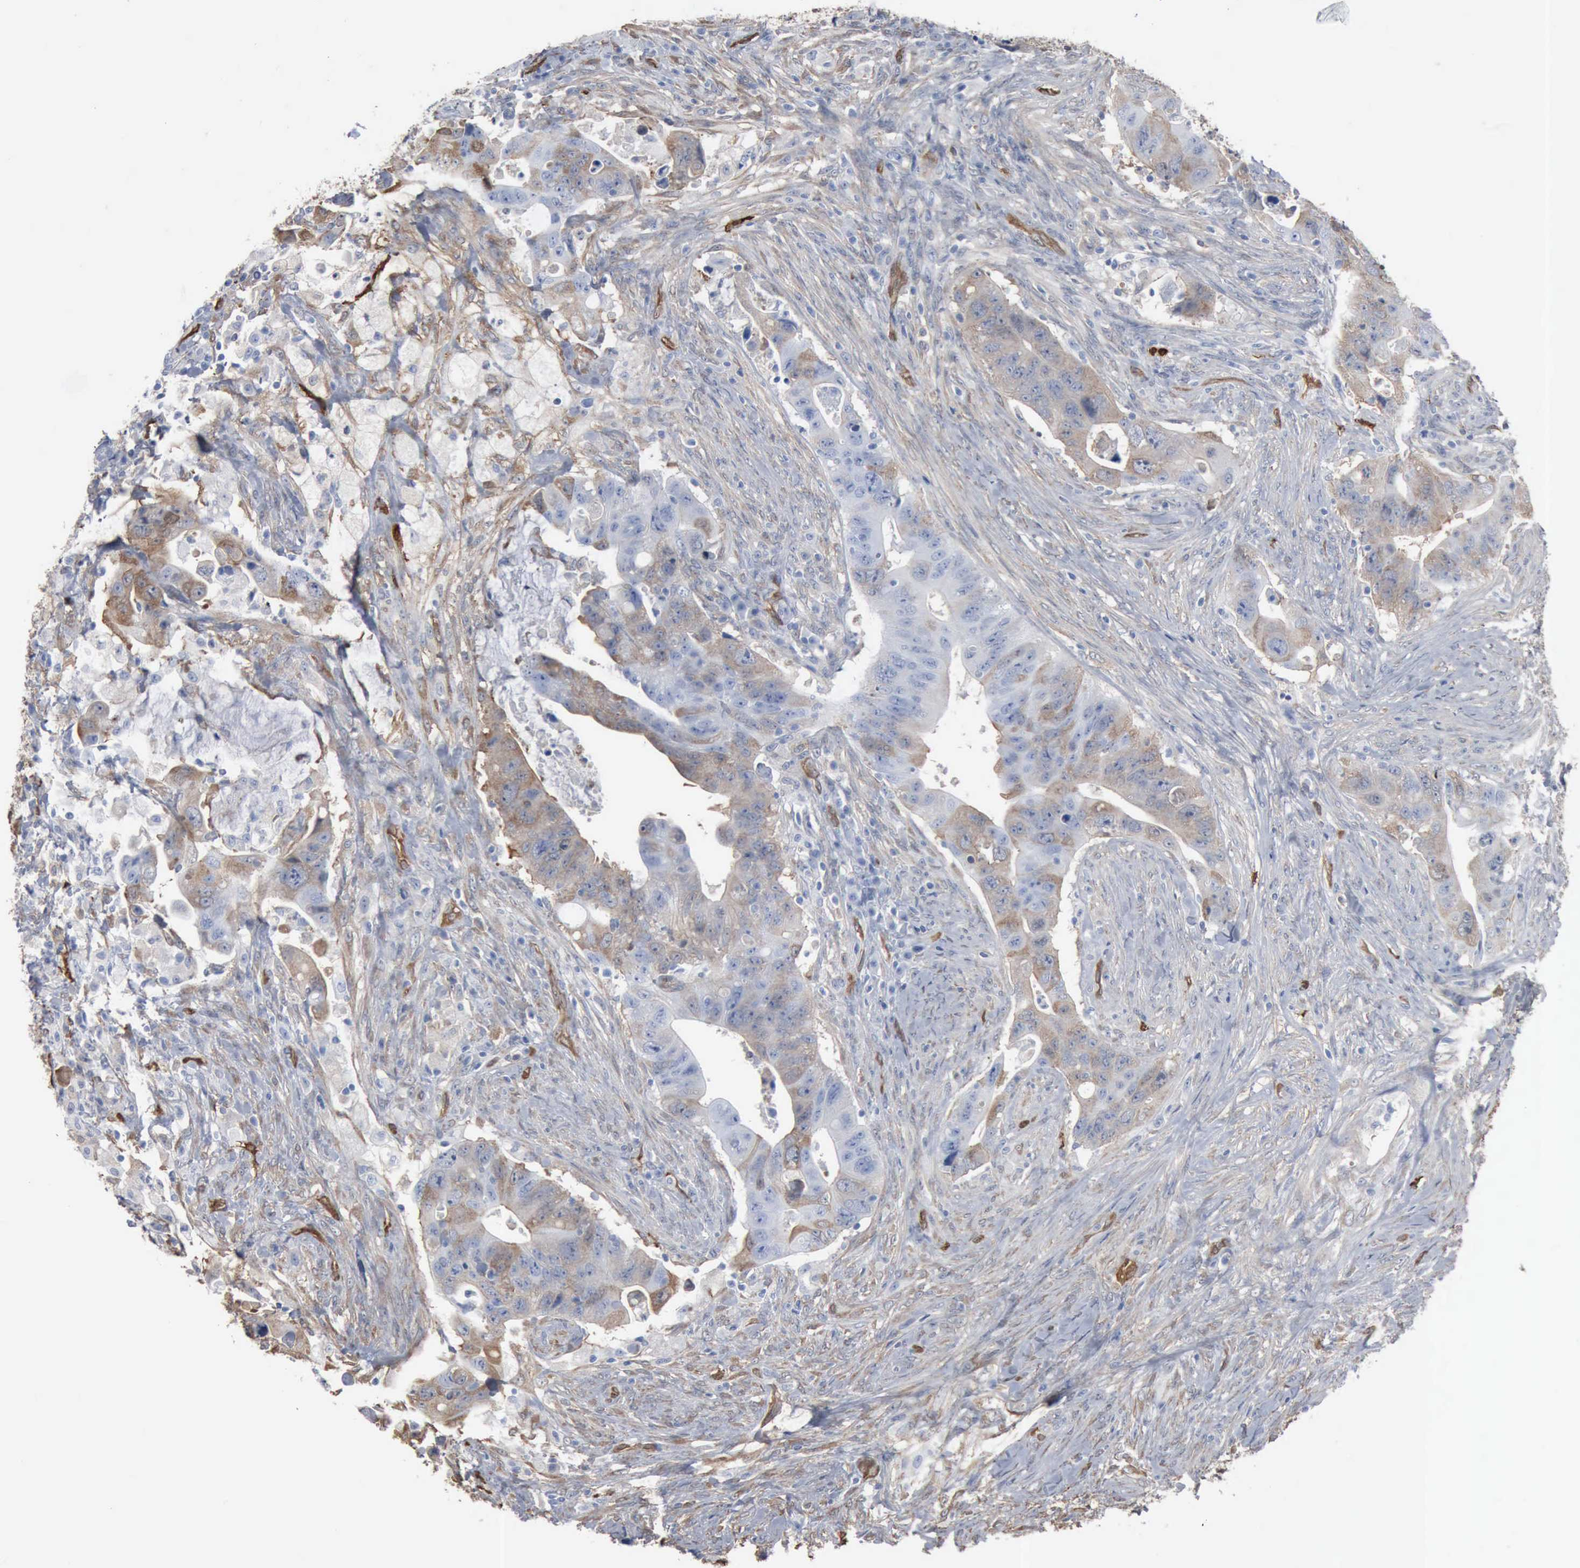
{"staining": {"intensity": "moderate", "quantity": "25%-75%", "location": "cytoplasmic/membranous"}, "tissue": "colorectal cancer", "cell_type": "Tumor cells", "image_type": "cancer", "snomed": [{"axis": "morphology", "description": "Adenocarcinoma, NOS"}, {"axis": "topography", "description": "Rectum"}], "caption": "Human colorectal cancer stained for a protein (brown) demonstrates moderate cytoplasmic/membranous positive positivity in approximately 25%-75% of tumor cells.", "gene": "FSCN1", "patient": {"sex": "female", "age": 71}}